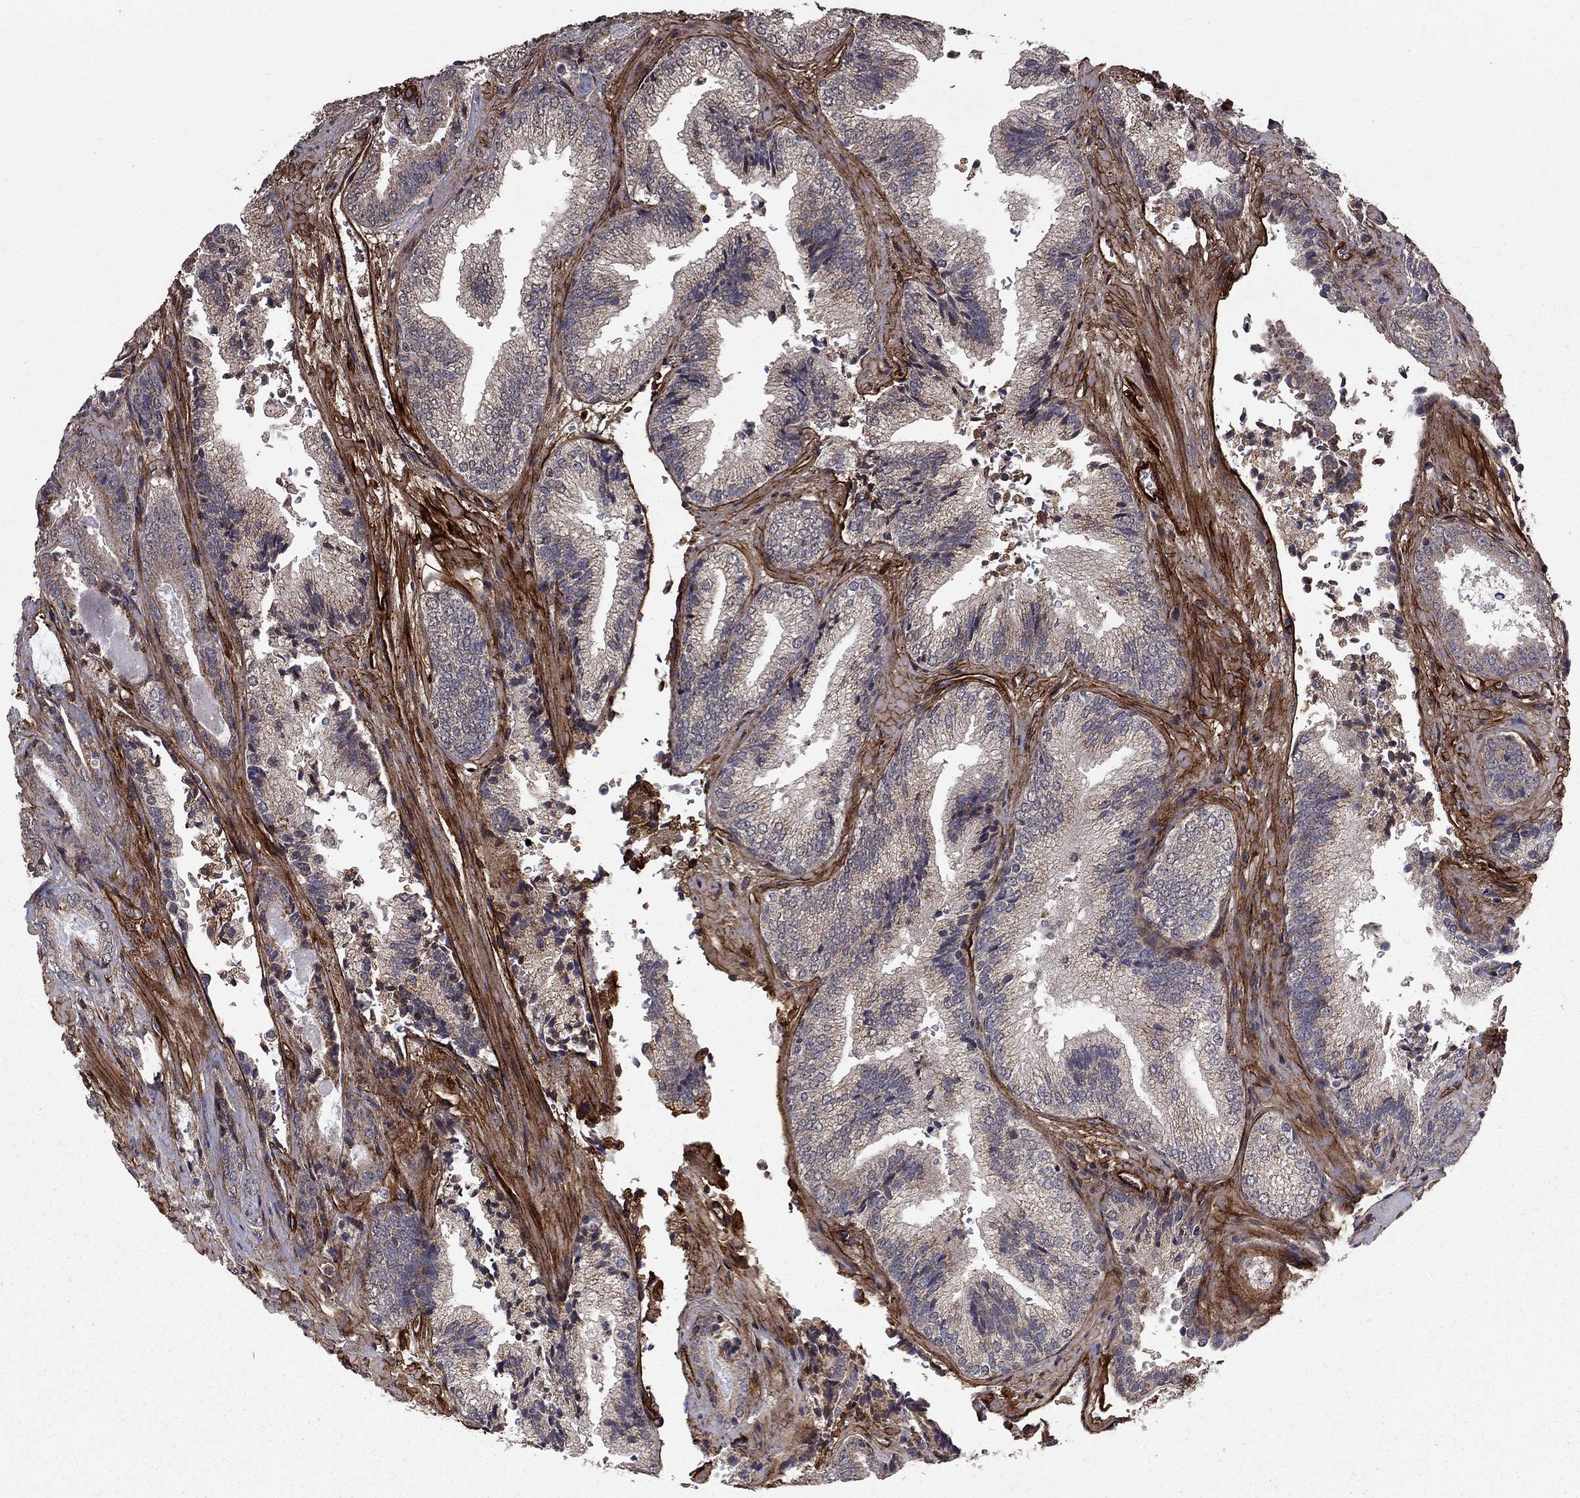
{"staining": {"intensity": "negative", "quantity": "none", "location": "none"}, "tissue": "prostate cancer", "cell_type": "Tumor cells", "image_type": "cancer", "snomed": [{"axis": "morphology", "description": "Adenocarcinoma, Low grade"}, {"axis": "topography", "description": "Prostate"}], "caption": "Low-grade adenocarcinoma (prostate) was stained to show a protein in brown. There is no significant staining in tumor cells. Nuclei are stained in blue.", "gene": "COL18A1", "patient": {"sex": "male", "age": 68}}